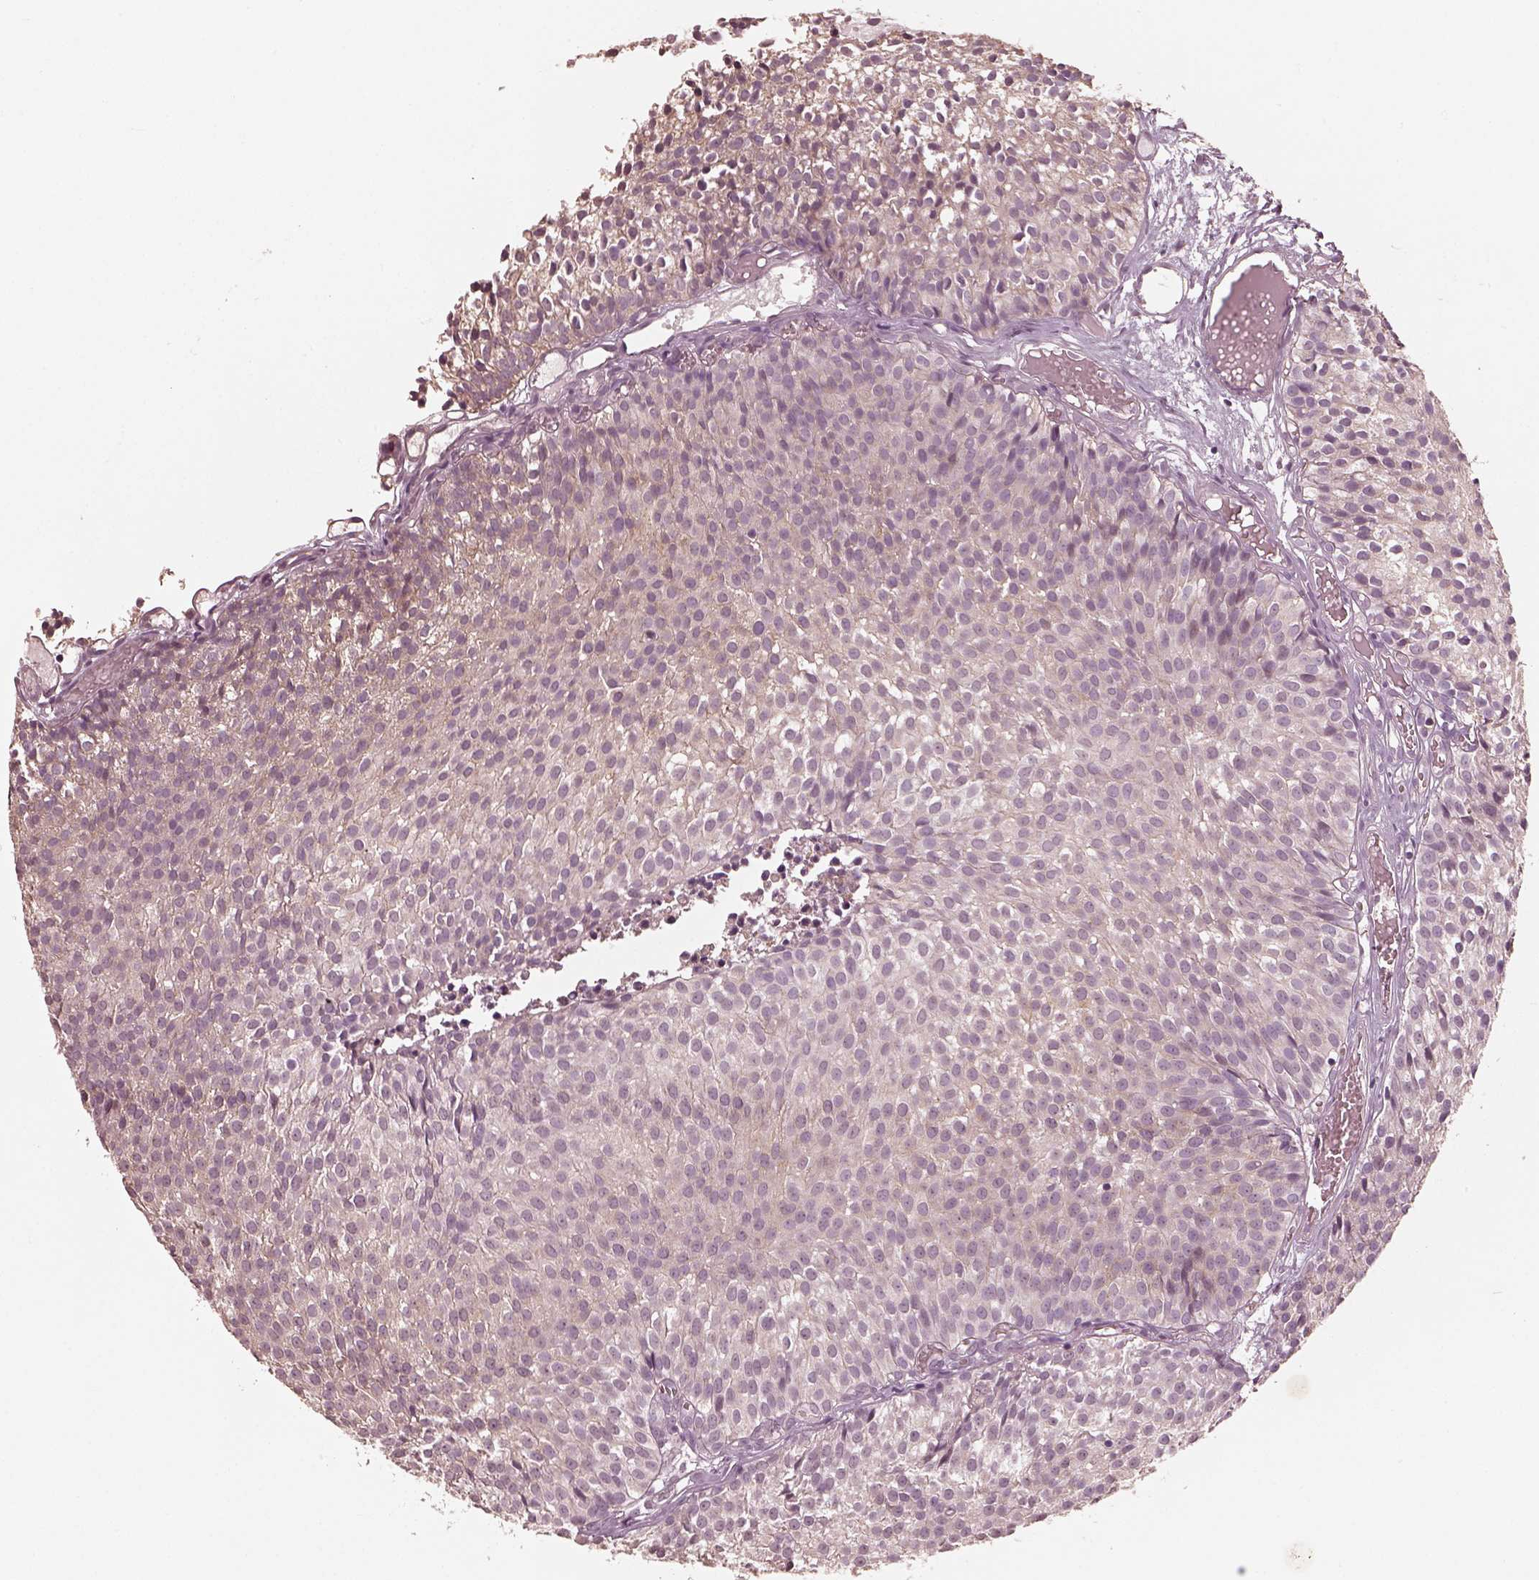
{"staining": {"intensity": "weak", "quantity": "<25%", "location": "cytoplasmic/membranous"}, "tissue": "urothelial cancer", "cell_type": "Tumor cells", "image_type": "cancer", "snomed": [{"axis": "morphology", "description": "Urothelial carcinoma, Low grade"}, {"axis": "topography", "description": "Urinary bladder"}], "caption": "Immunohistochemical staining of urothelial cancer shows no significant expression in tumor cells. (Brightfield microscopy of DAB IHC at high magnification).", "gene": "SLC7A4", "patient": {"sex": "male", "age": 63}}